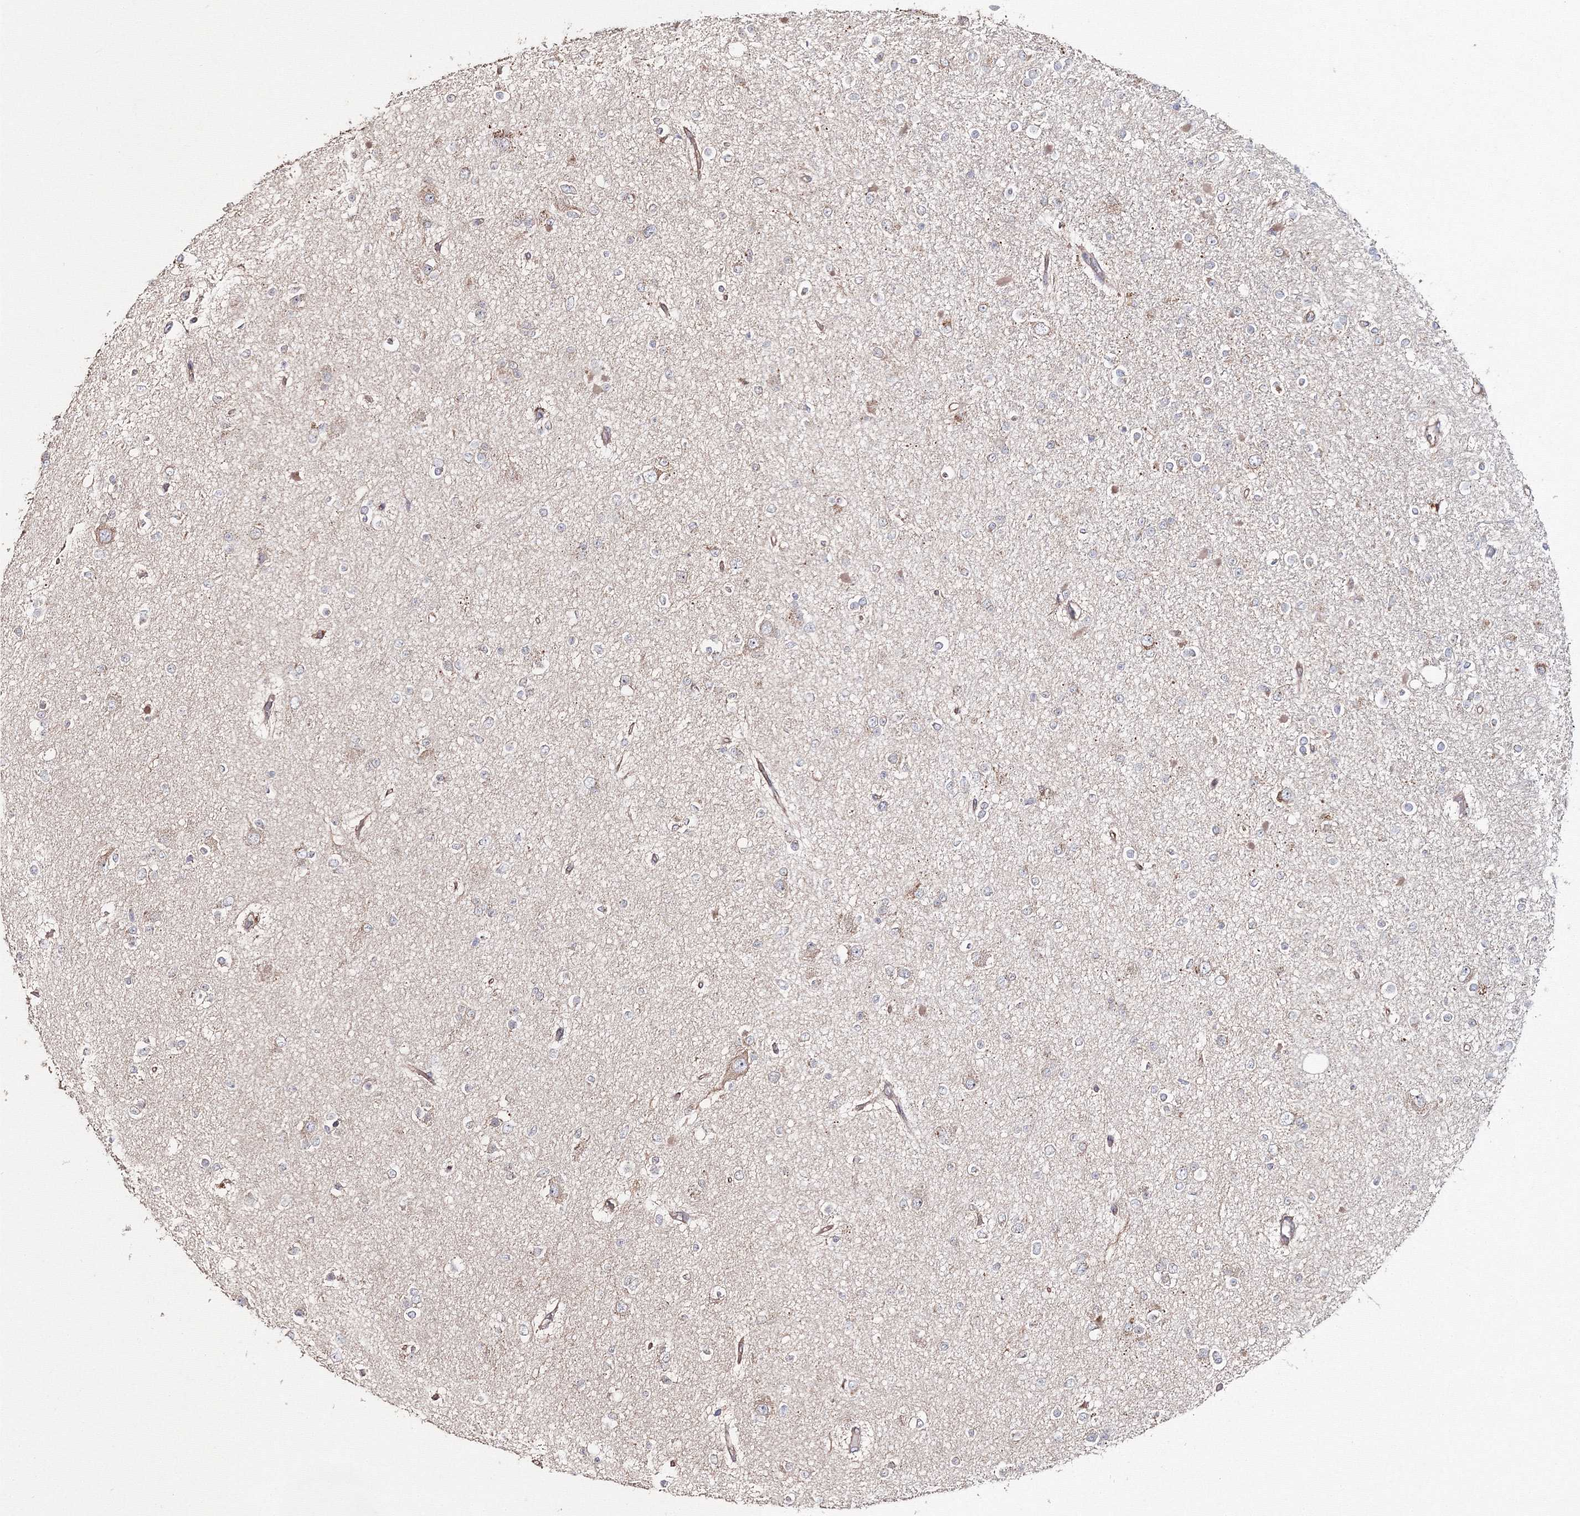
{"staining": {"intensity": "weak", "quantity": "<25%", "location": "cytoplasmic/membranous"}, "tissue": "glioma", "cell_type": "Tumor cells", "image_type": "cancer", "snomed": [{"axis": "morphology", "description": "Glioma, malignant, Low grade"}, {"axis": "topography", "description": "Brain"}], "caption": "Histopathology image shows no significant protein expression in tumor cells of low-grade glioma (malignant). Nuclei are stained in blue.", "gene": "DDO", "patient": {"sex": "female", "age": 22}}